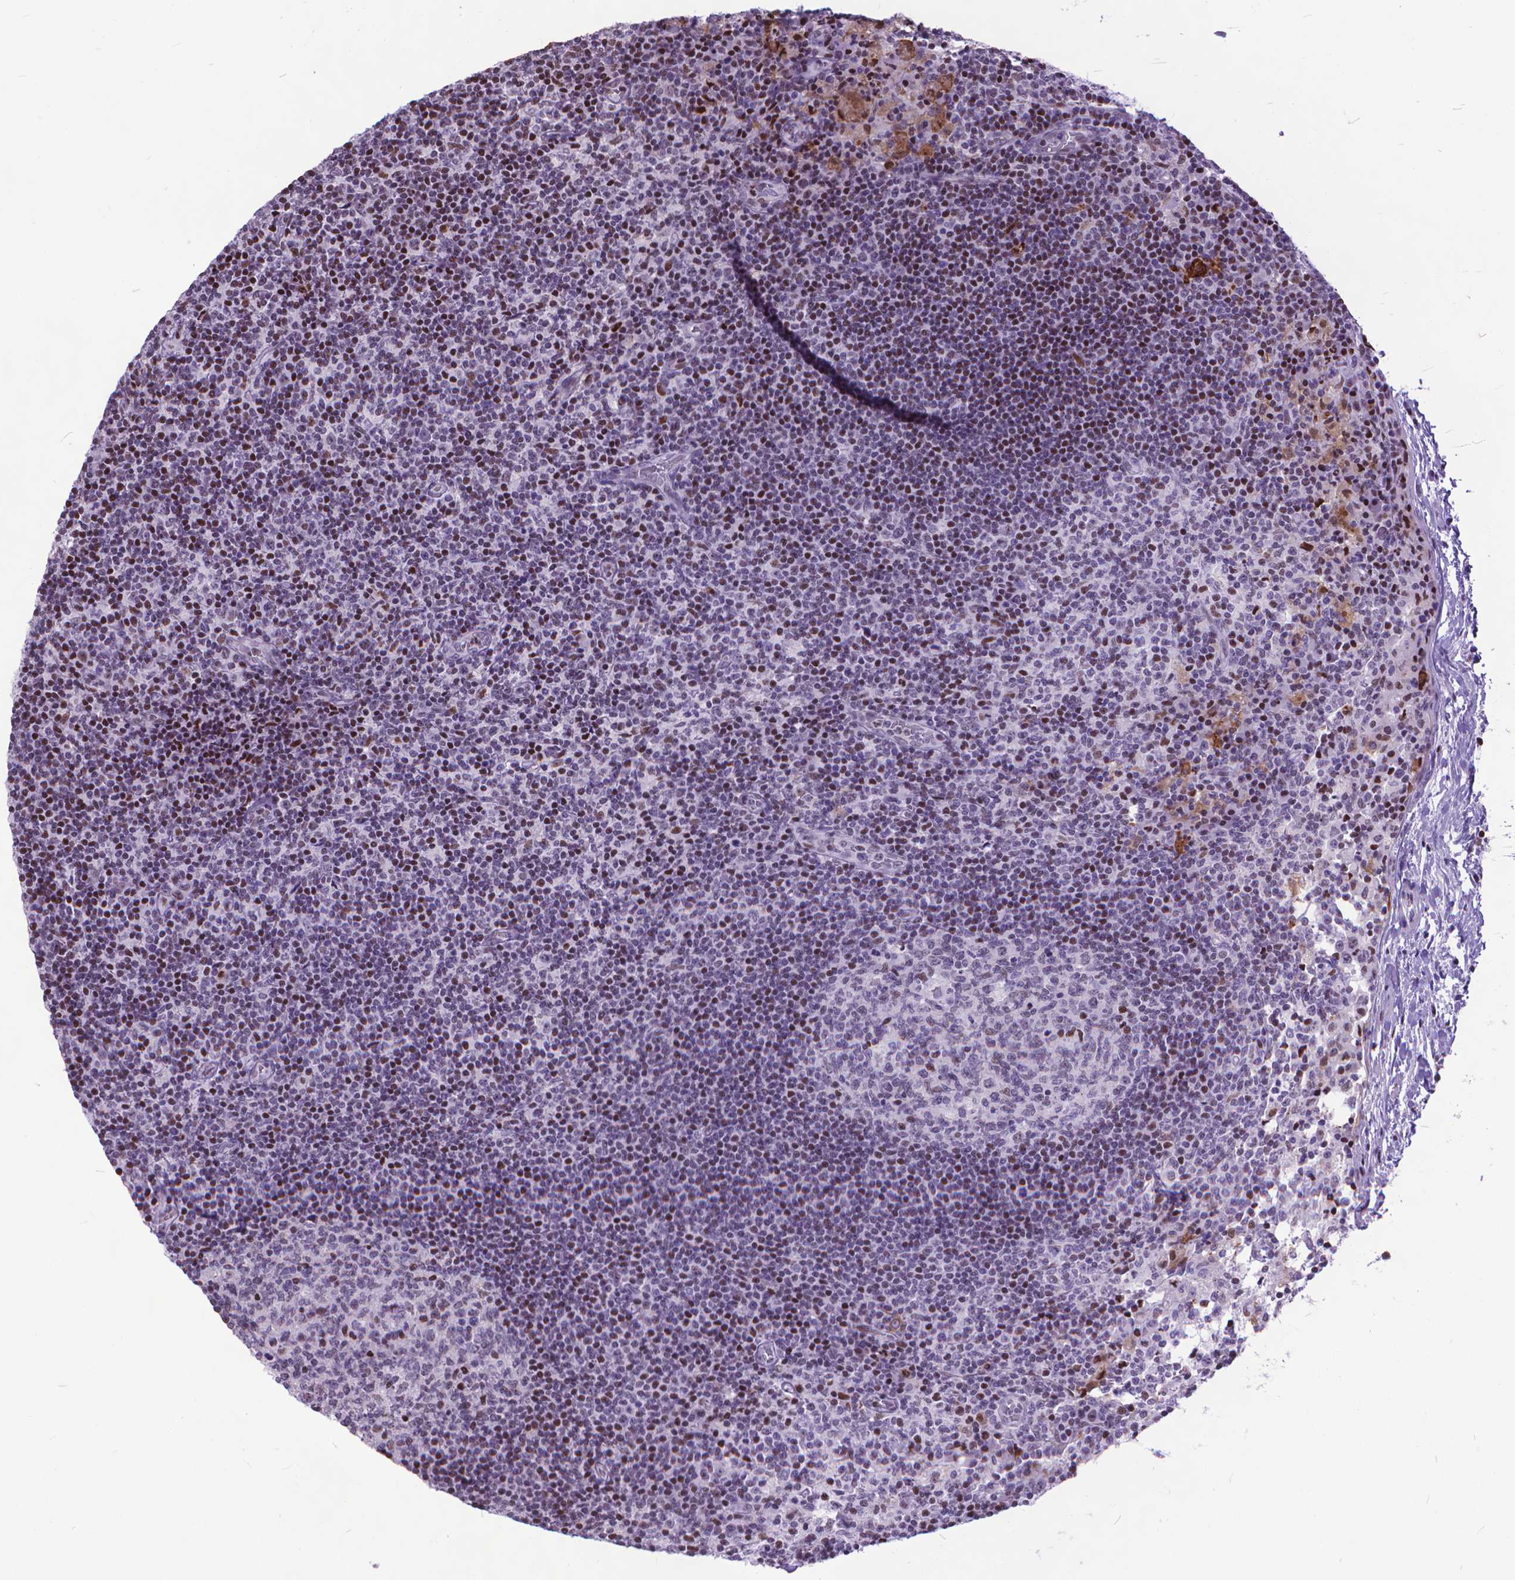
{"staining": {"intensity": "moderate", "quantity": "<25%", "location": "cytoplasmic/membranous"}, "tissue": "lymph node", "cell_type": "Germinal center cells", "image_type": "normal", "snomed": [{"axis": "morphology", "description": "Normal tissue, NOS"}, {"axis": "topography", "description": "Lymph node"}], "caption": "Approximately <25% of germinal center cells in benign human lymph node show moderate cytoplasmic/membranous protein staining as visualized by brown immunohistochemical staining.", "gene": "POLE4", "patient": {"sex": "female", "age": 72}}